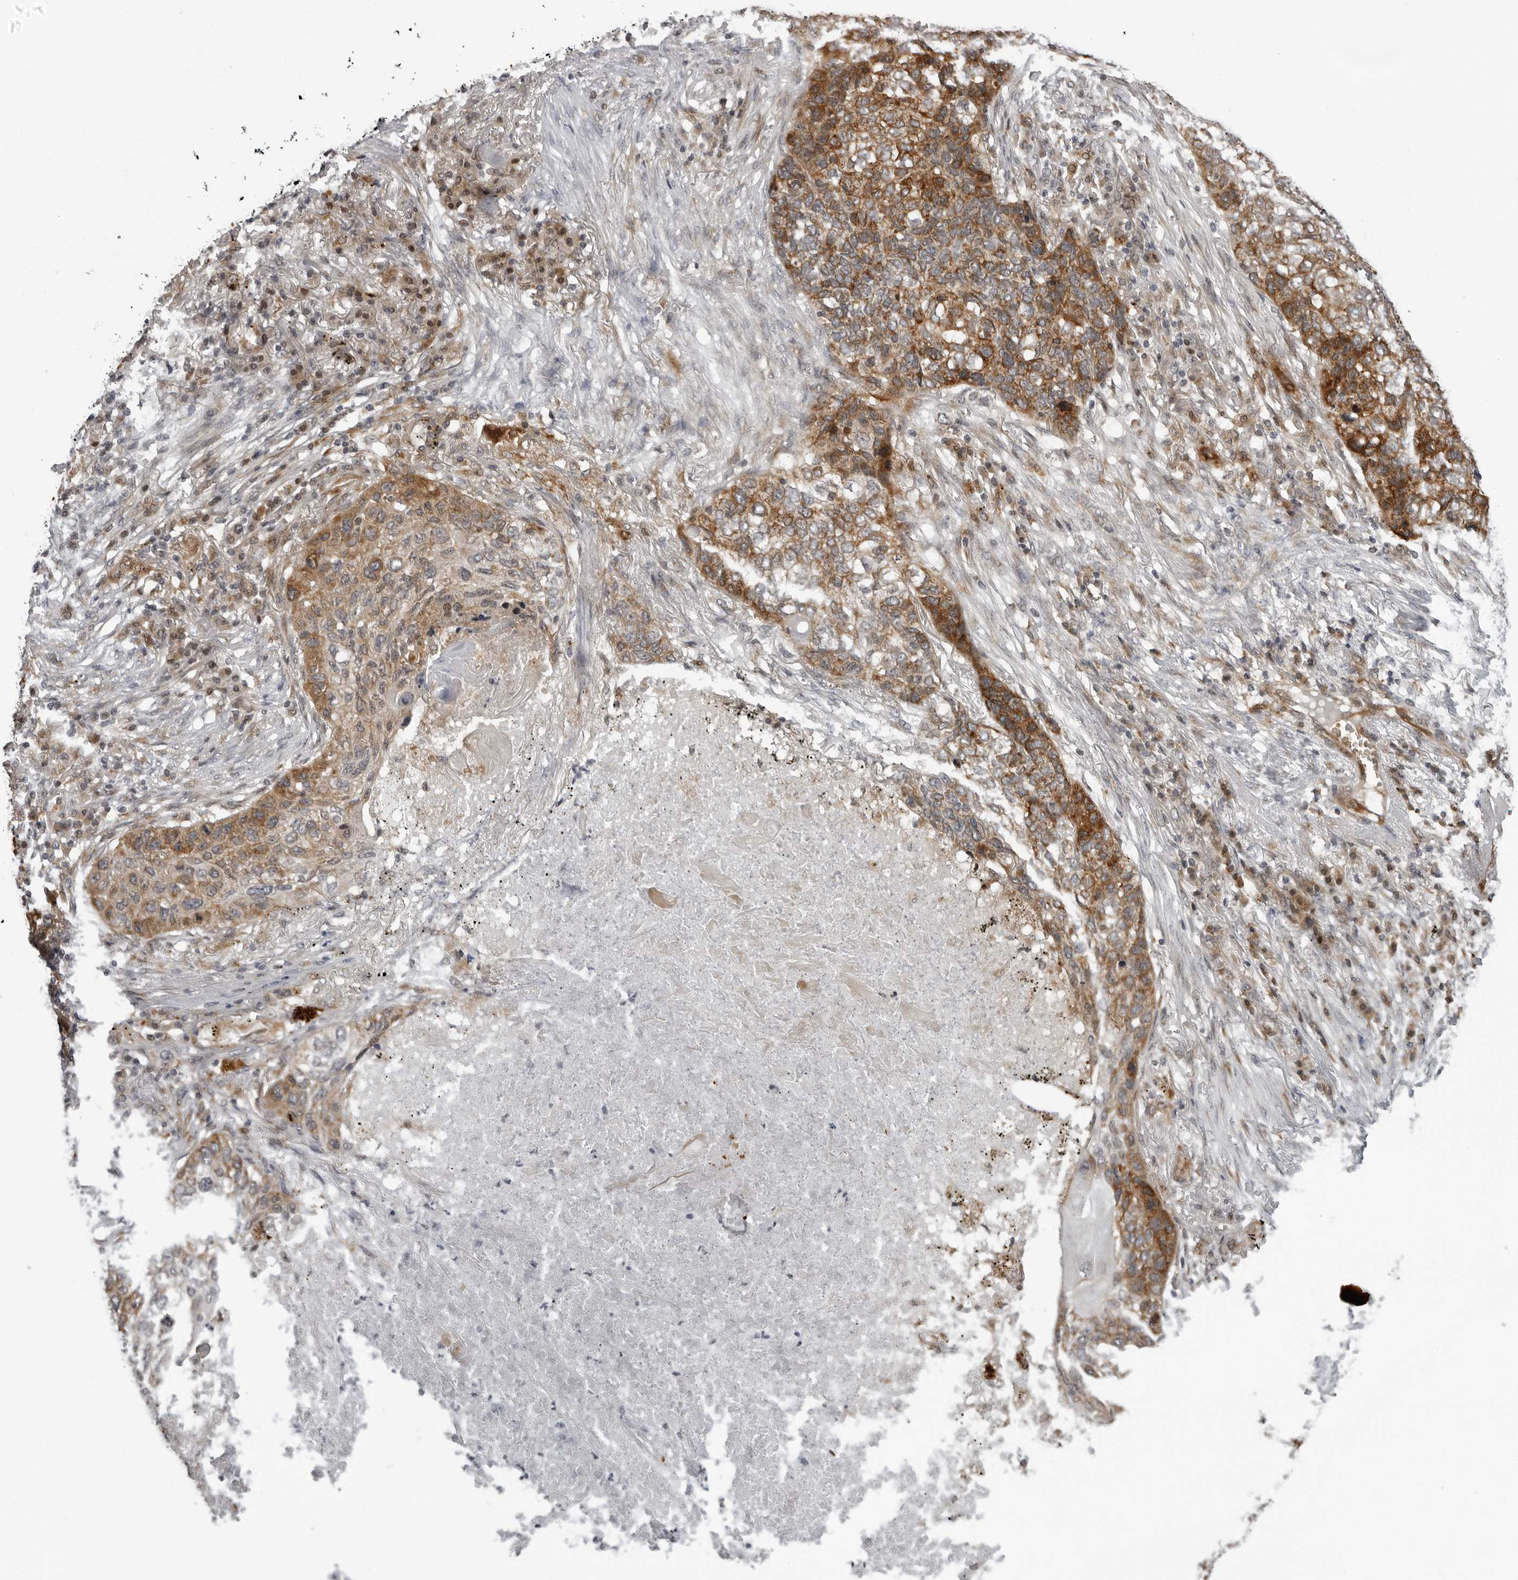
{"staining": {"intensity": "moderate", "quantity": ">75%", "location": "cytoplasmic/membranous"}, "tissue": "lung cancer", "cell_type": "Tumor cells", "image_type": "cancer", "snomed": [{"axis": "morphology", "description": "Squamous cell carcinoma, NOS"}, {"axis": "topography", "description": "Lung"}], "caption": "Immunohistochemical staining of lung cancer (squamous cell carcinoma) shows moderate cytoplasmic/membranous protein positivity in about >75% of tumor cells.", "gene": "THOP1", "patient": {"sex": "female", "age": 63}}